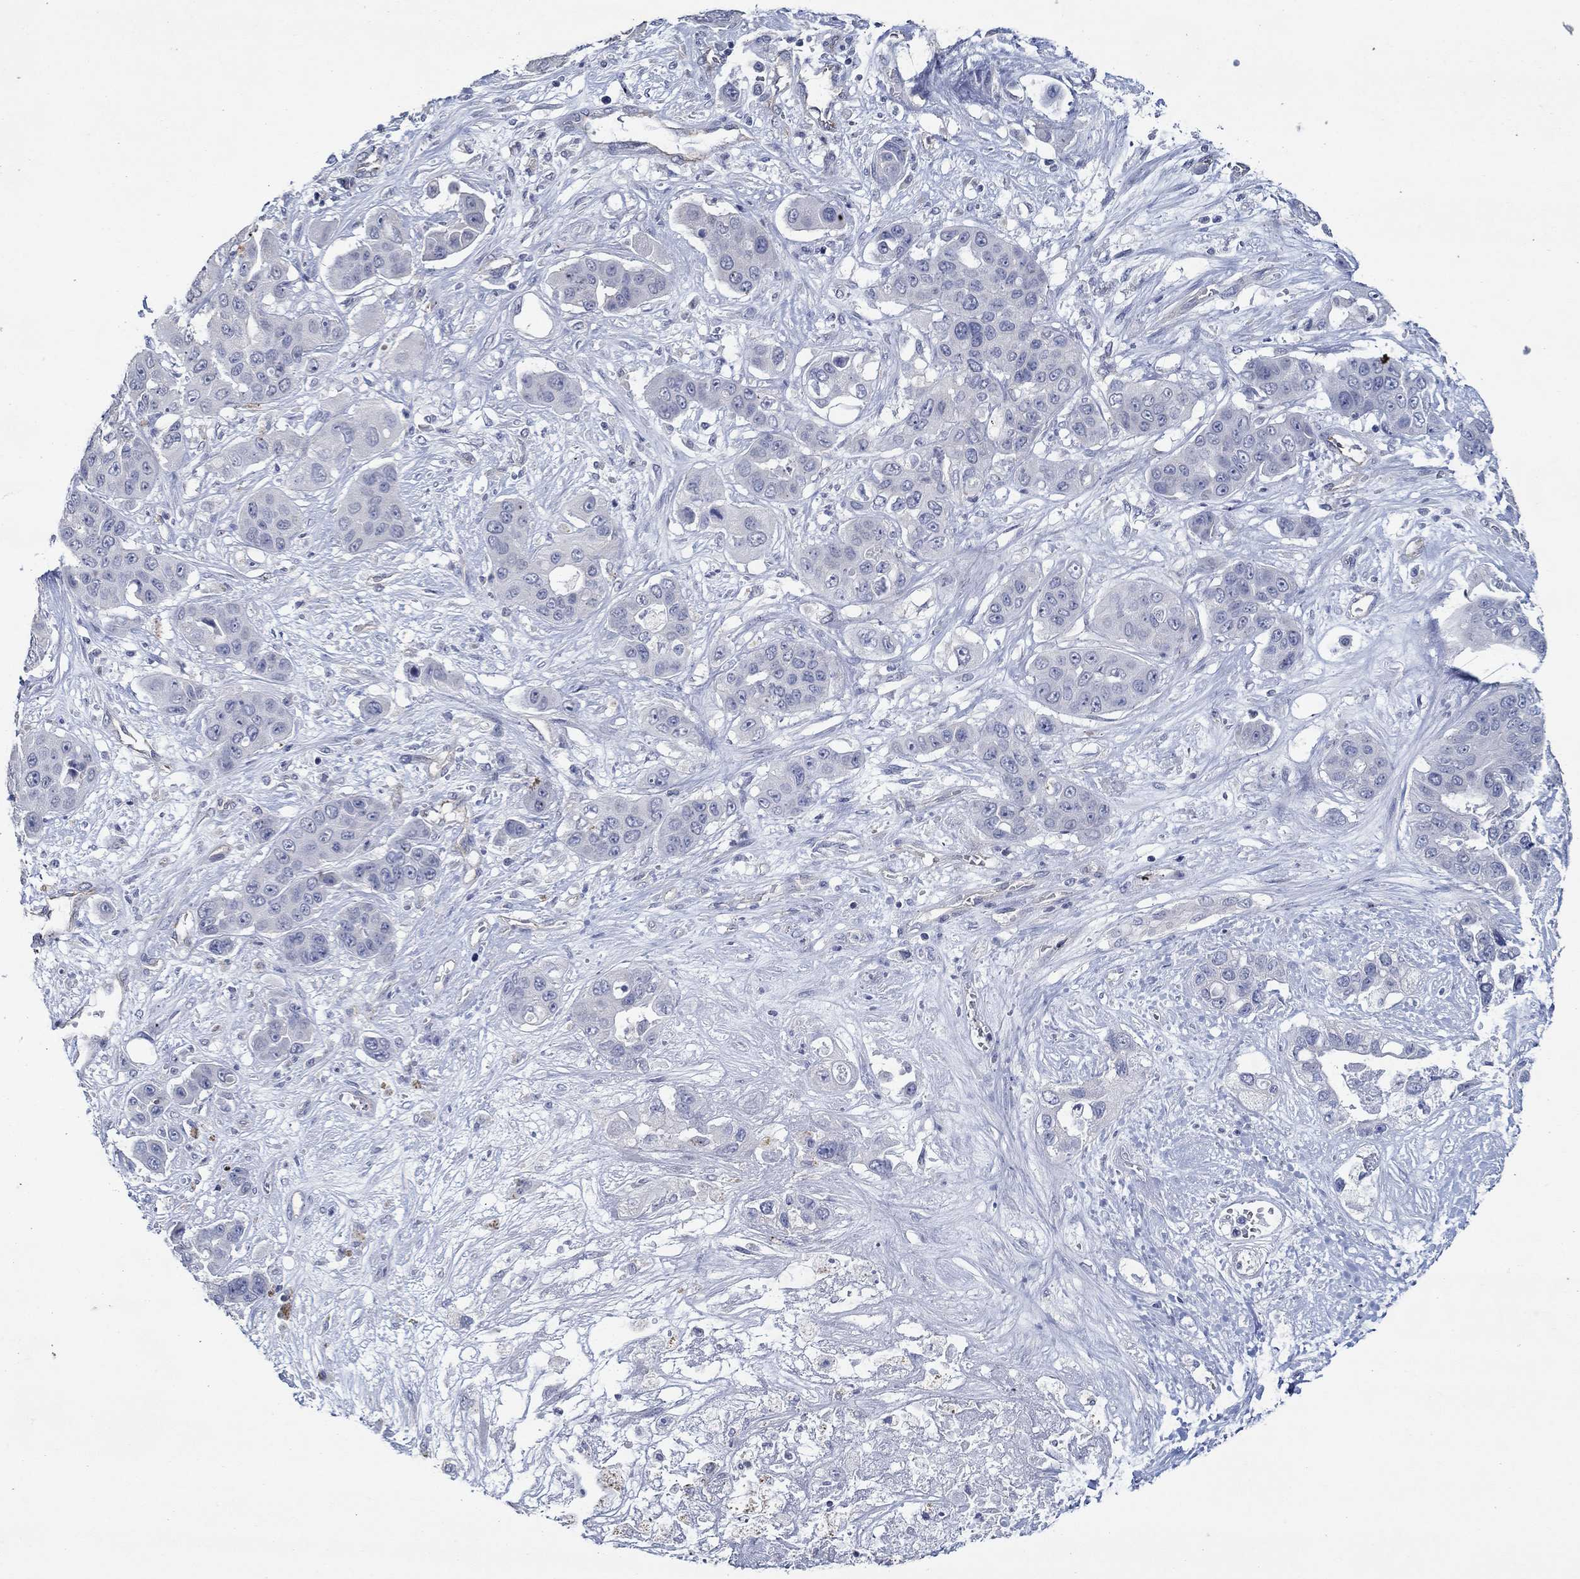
{"staining": {"intensity": "negative", "quantity": "none", "location": "none"}, "tissue": "liver cancer", "cell_type": "Tumor cells", "image_type": "cancer", "snomed": [{"axis": "morphology", "description": "Cholangiocarcinoma"}, {"axis": "topography", "description": "Liver"}], "caption": "High power microscopy histopathology image of an immunohistochemistry histopathology image of cholangiocarcinoma (liver), revealing no significant expression in tumor cells.", "gene": "GJA5", "patient": {"sex": "female", "age": 52}}